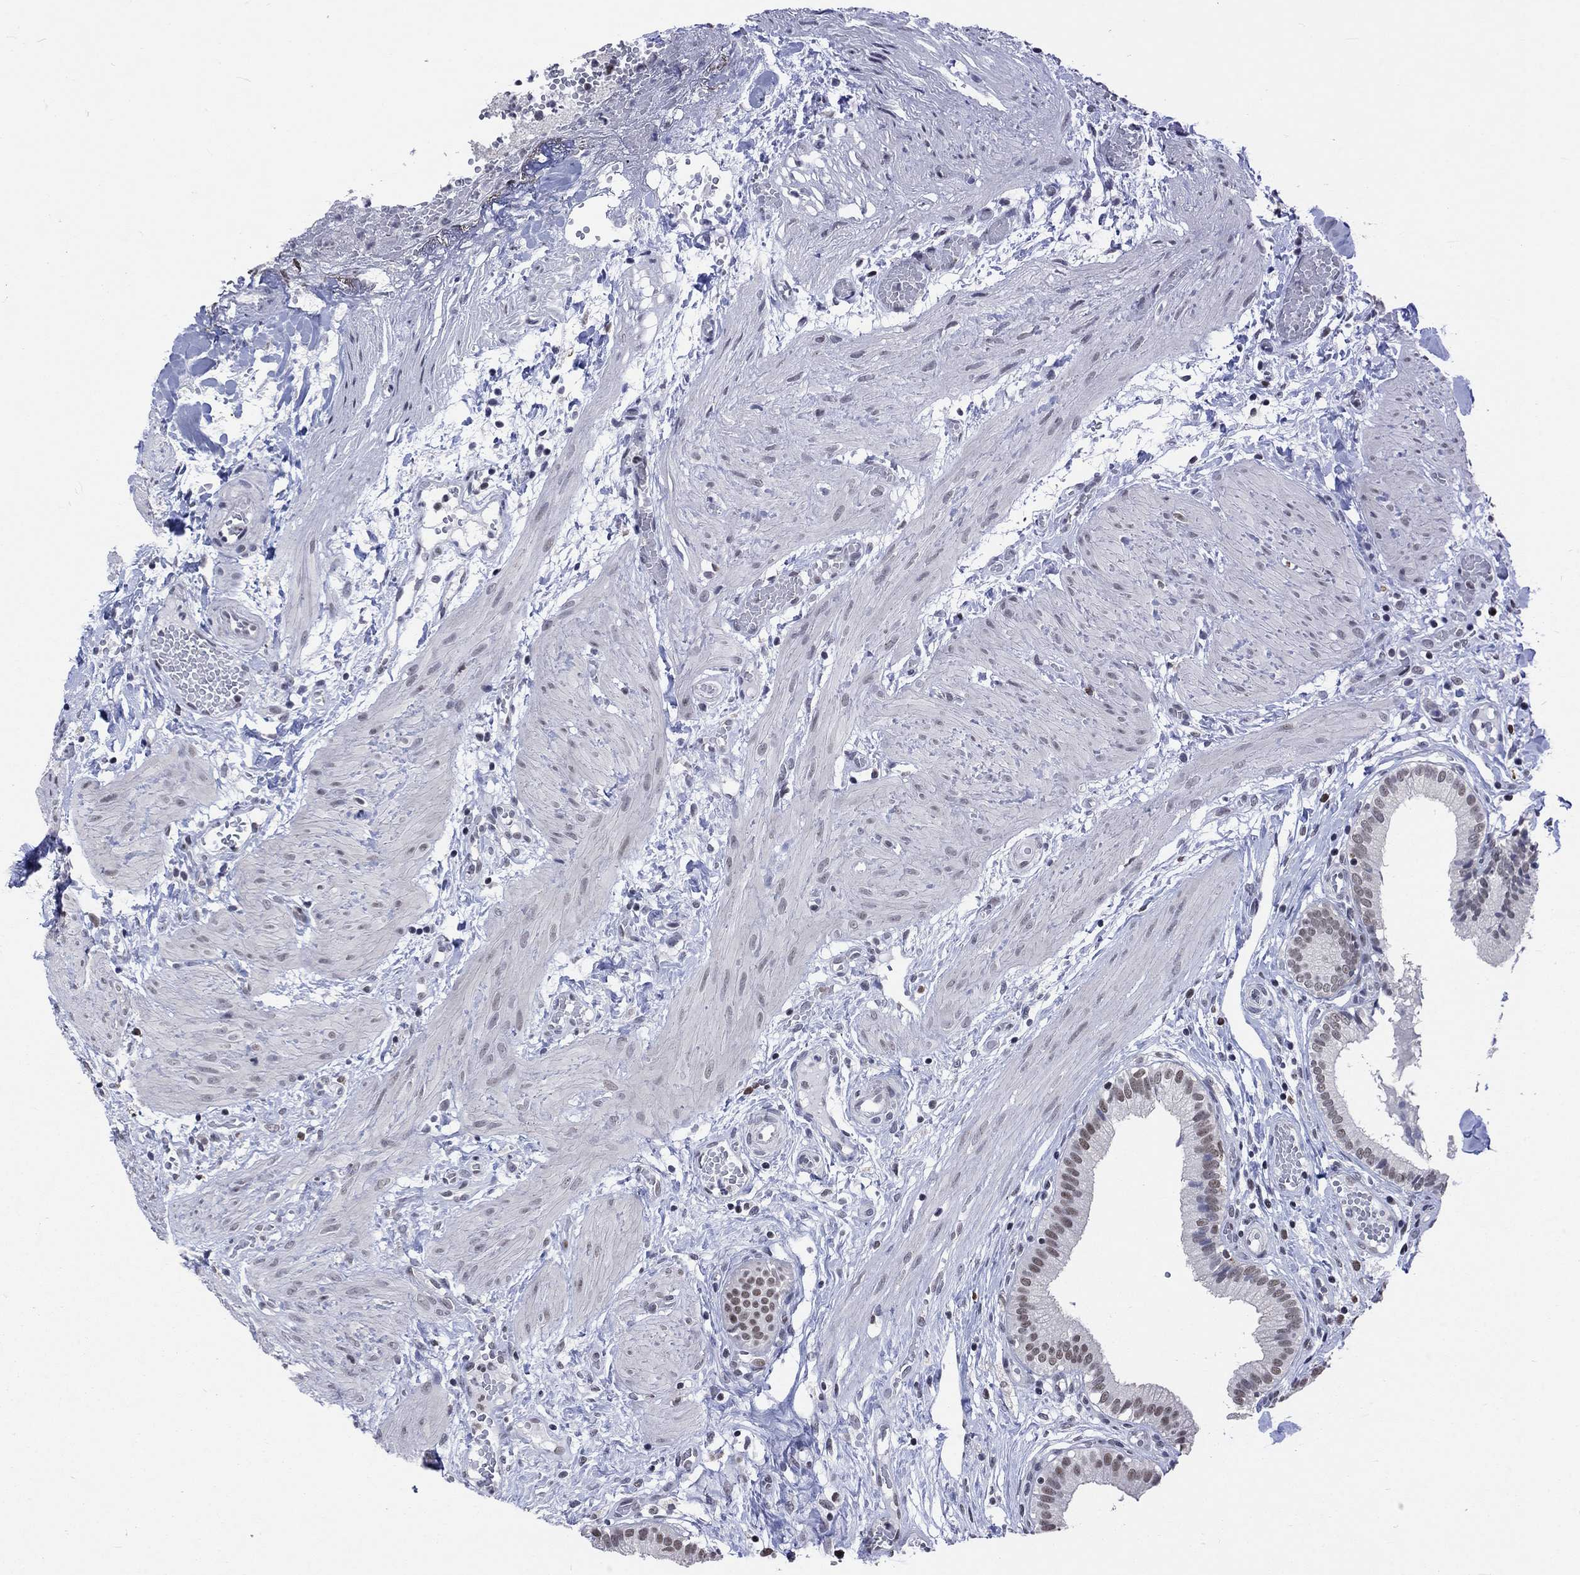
{"staining": {"intensity": "moderate", "quantity": "<25%", "location": "nuclear"}, "tissue": "gallbladder", "cell_type": "Glandular cells", "image_type": "normal", "snomed": [{"axis": "morphology", "description": "Normal tissue, NOS"}, {"axis": "topography", "description": "Gallbladder"}], "caption": "Gallbladder stained with immunohistochemistry shows moderate nuclear positivity in about <25% of glandular cells. The staining was performed using DAB (3,3'-diaminobenzidine) to visualize the protein expression in brown, while the nuclei were stained in blue with hematoxylin (Magnification: 20x).", "gene": "HCFC1", "patient": {"sex": "female", "age": 24}}